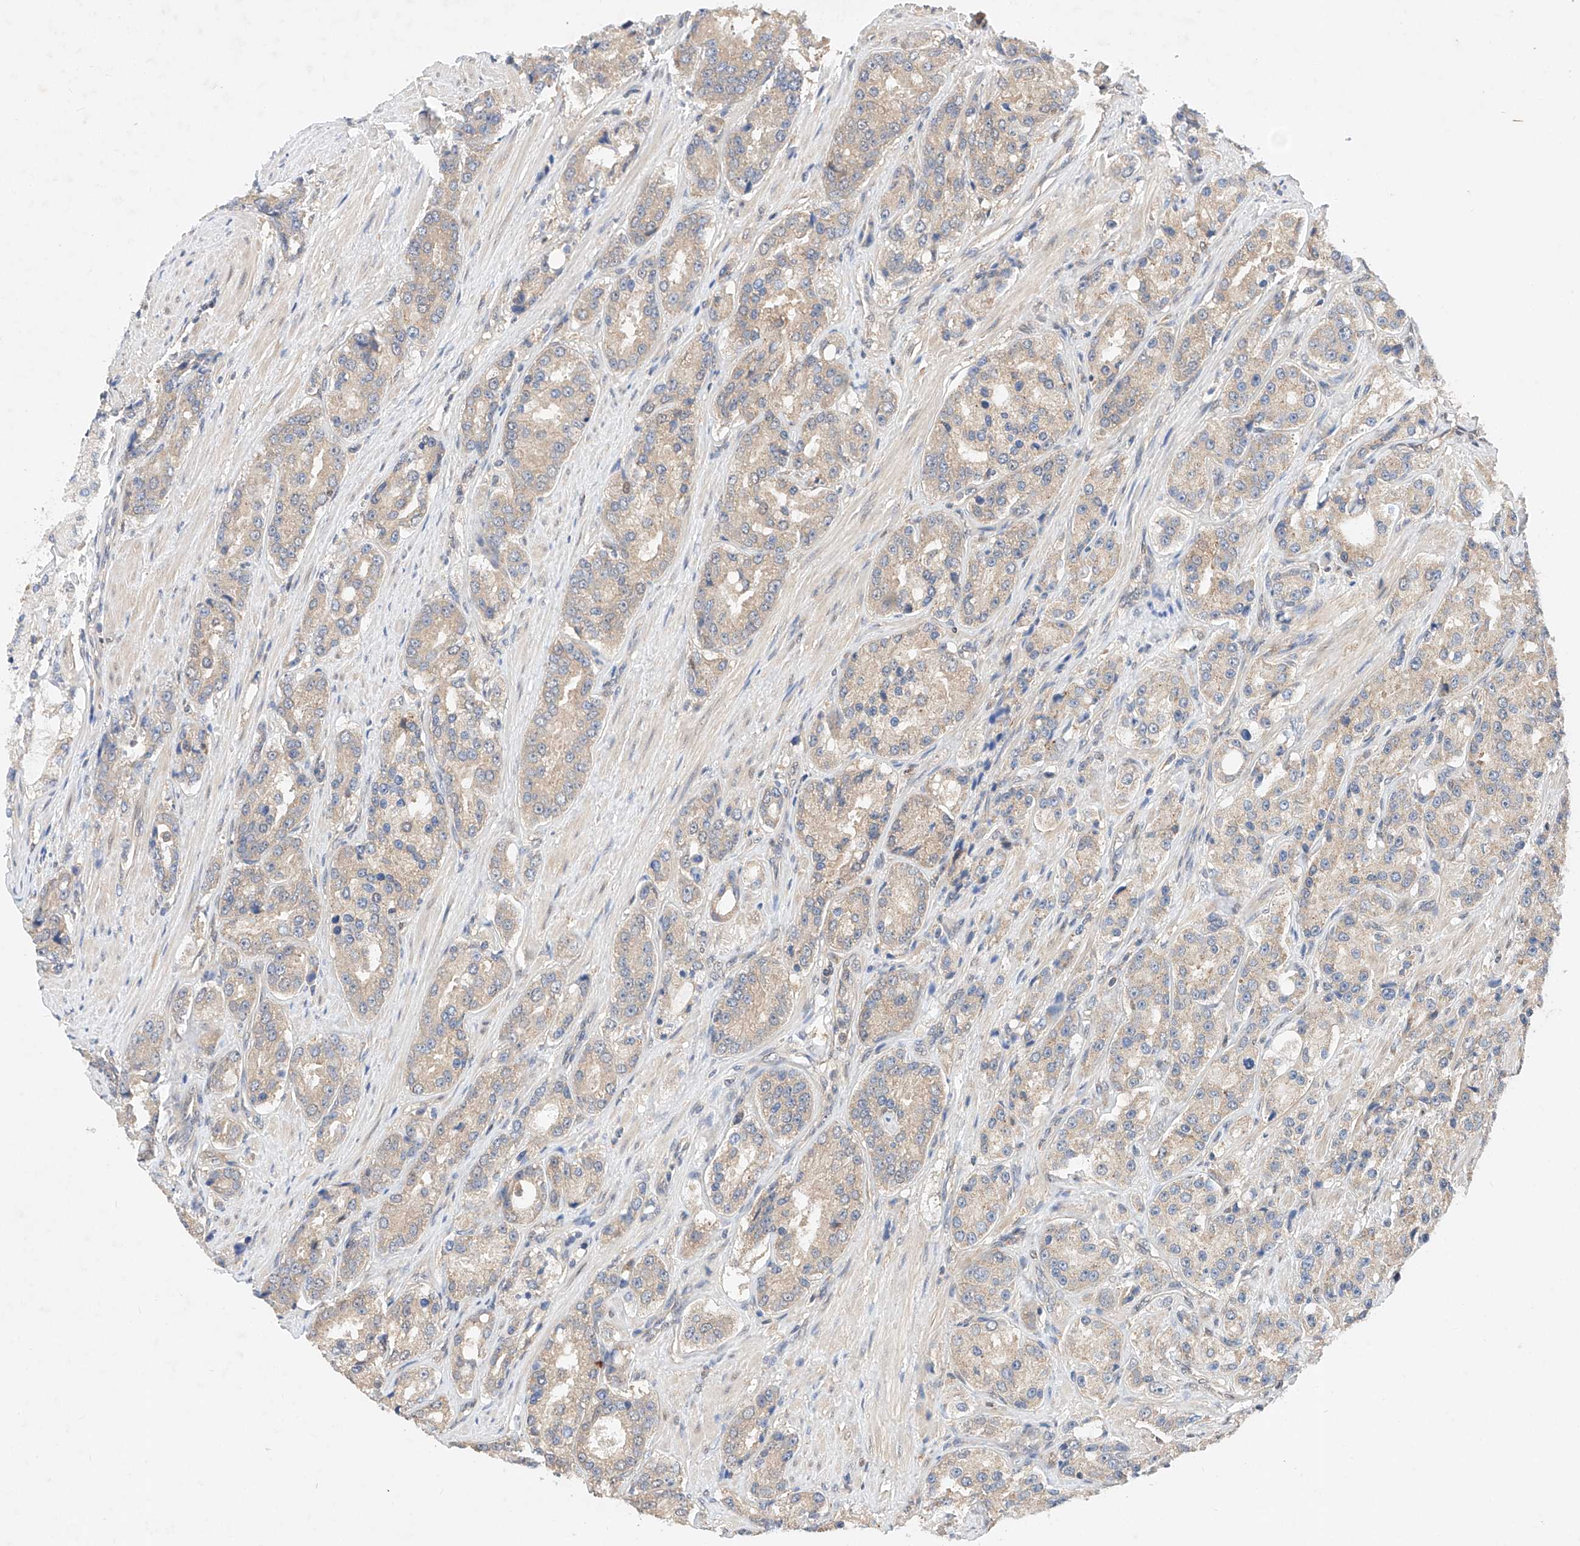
{"staining": {"intensity": "negative", "quantity": "none", "location": "none"}, "tissue": "prostate cancer", "cell_type": "Tumor cells", "image_type": "cancer", "snomed": [{"axis": "morphology", "description": "Adenocarcinoma, High grade"}, {"axis": "topography", "description": "Prostate"}], "caption": "The image displays no significant expression in tumor cells of high-grade adenocarcinoma (prostate).", "gene": "ZSCAN4", "patient": {"sex": "male", "age": 60}}